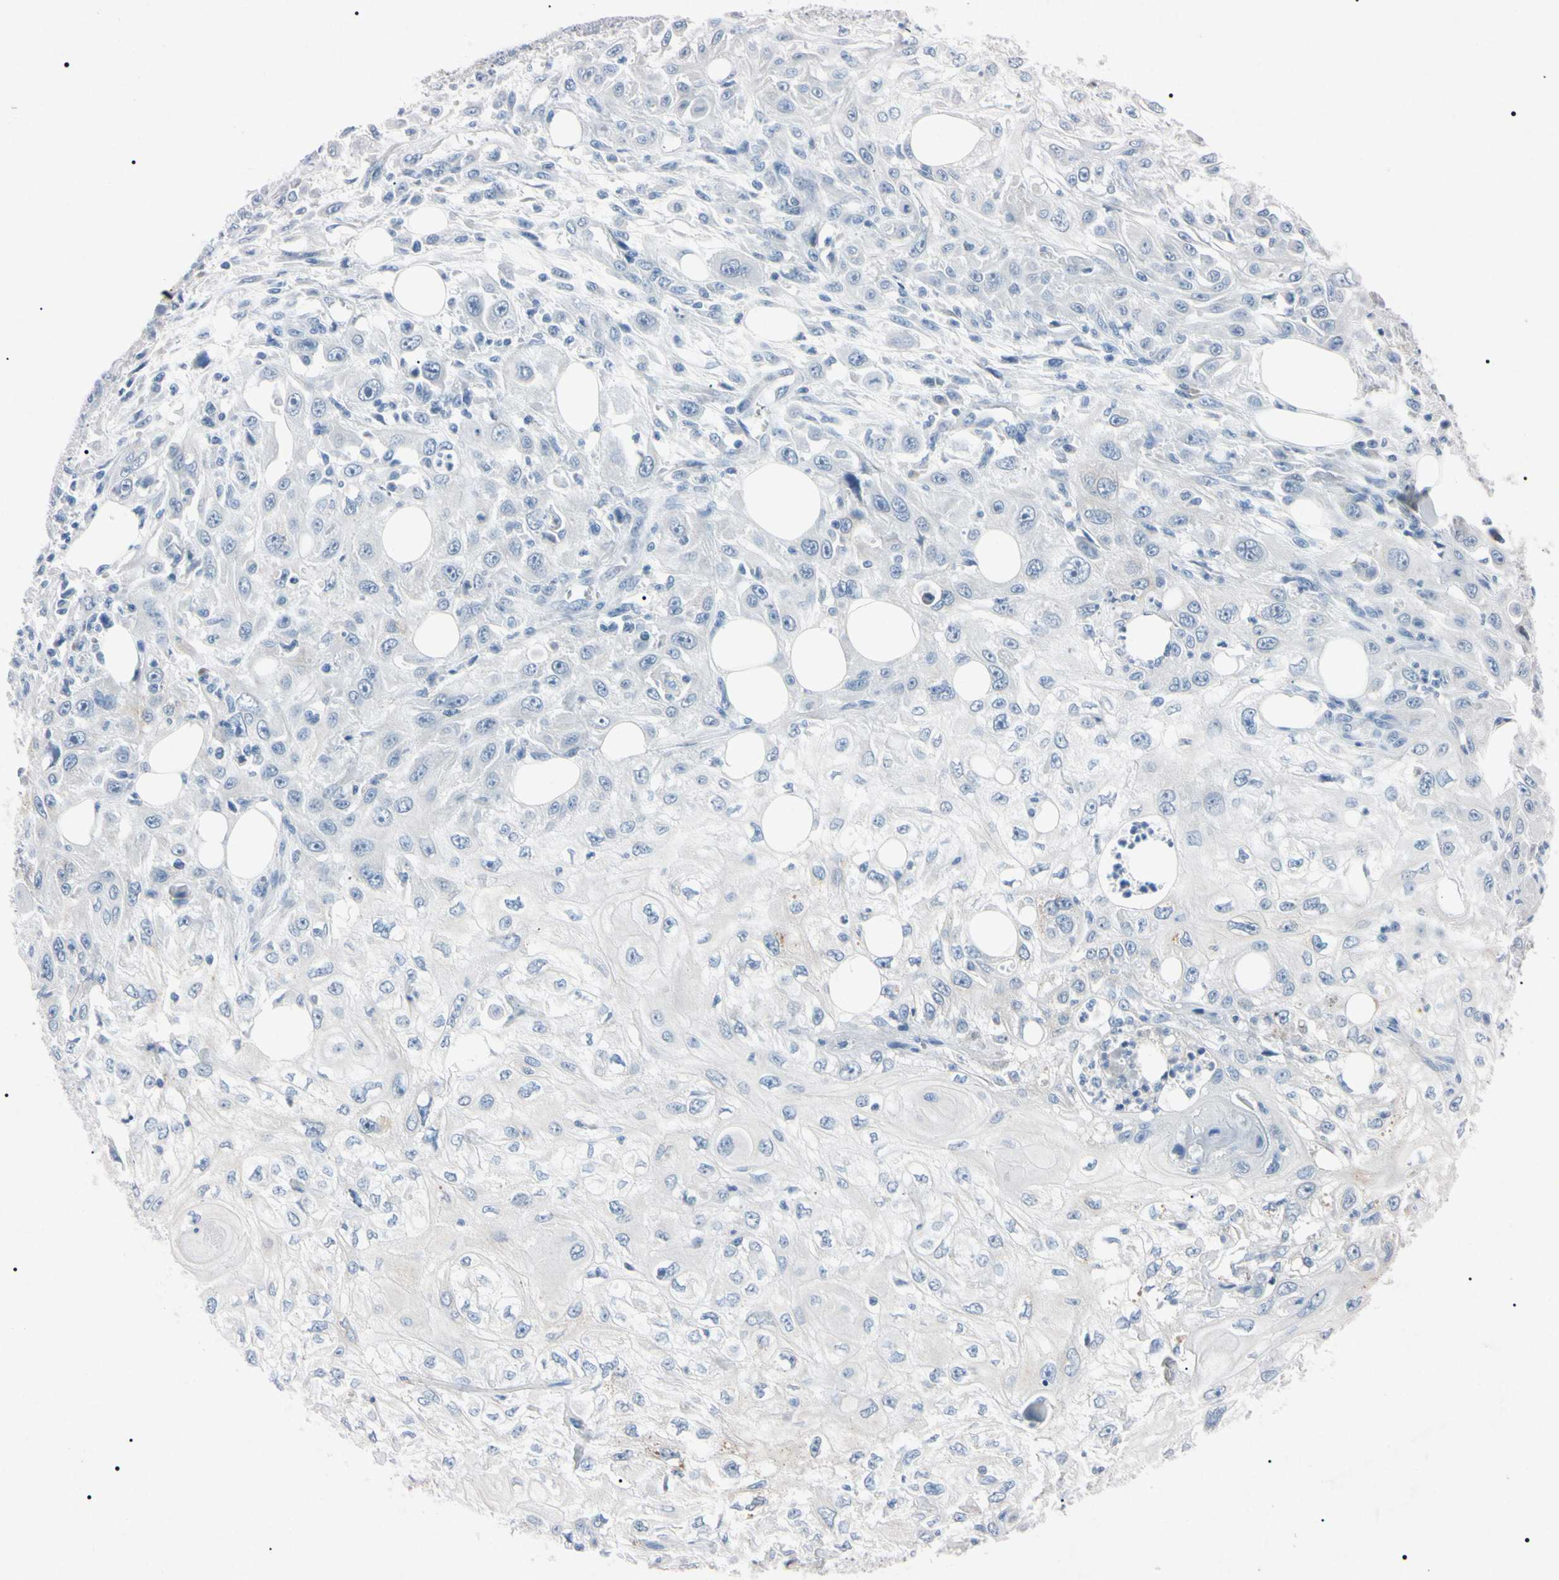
{"staining": {"intensity": "negative", "quantity": "none", "location": "none"}, "tissue": "skin cancer", "cell_type": "Tumor cells", "image_type": "cancer", "snomed": [{"axis": "morphology", "description": "Squamous cell carcinoma, NOS"}, {"axis": "topography", "description": "Skin"}], "caption": "High power microscopy micrograph of an IHC photomicrograph of skin cancer, revealing no significant positivity in tumor cells.", "gene": "ELN", "patient": {"sex": "male", "age": 75}}